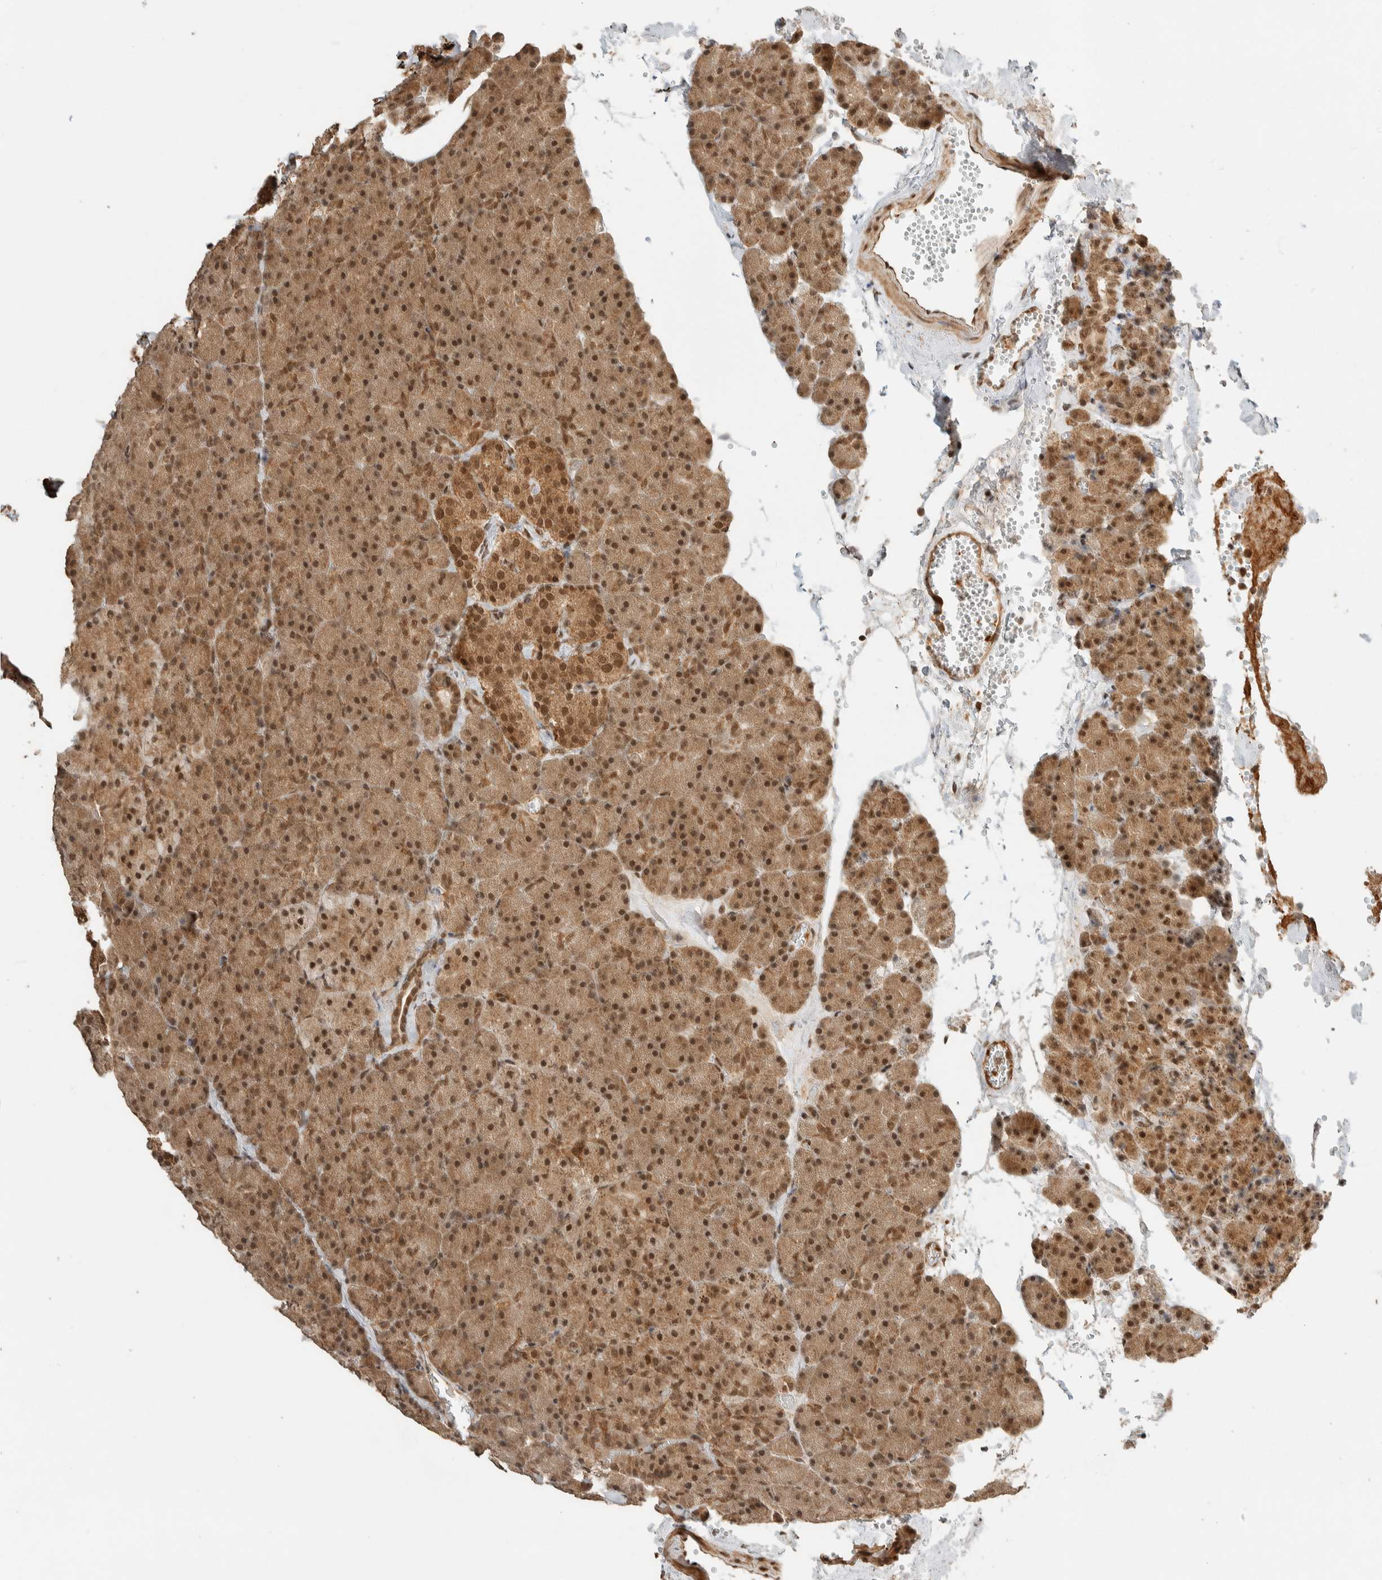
{"staining": {"intensity": "moderate", "quantity": ">75%", "location": "cytoplasmic/membranous,nuclear"}, "tissue": "pancreas", "cell_type": "Exocrine glandular cells", "image_type": "normal", "snomed": [{"axis": "morphology", "description": "Normal tissue, NOS"}, {"axis": "morphology", "description": "Carcinoid, malignant, NOS"}, {"axis": "topography", "description": "Pancreas"}], "caption": "IHC staining of normal pancreas, which displays medium levels of moderate cytoplasmic/membranous,nuclear staining in about >75% of exocrine glandular cells indicating moderate cytoplasmic/membranous,nuclear protein expression. The staining was performed using DAB (brown) for protein detection and nuclei were counterstained in hematoxylin (blue).", "gene": "ZBTB2", "patient": {"sex": "female", "age": 35}}